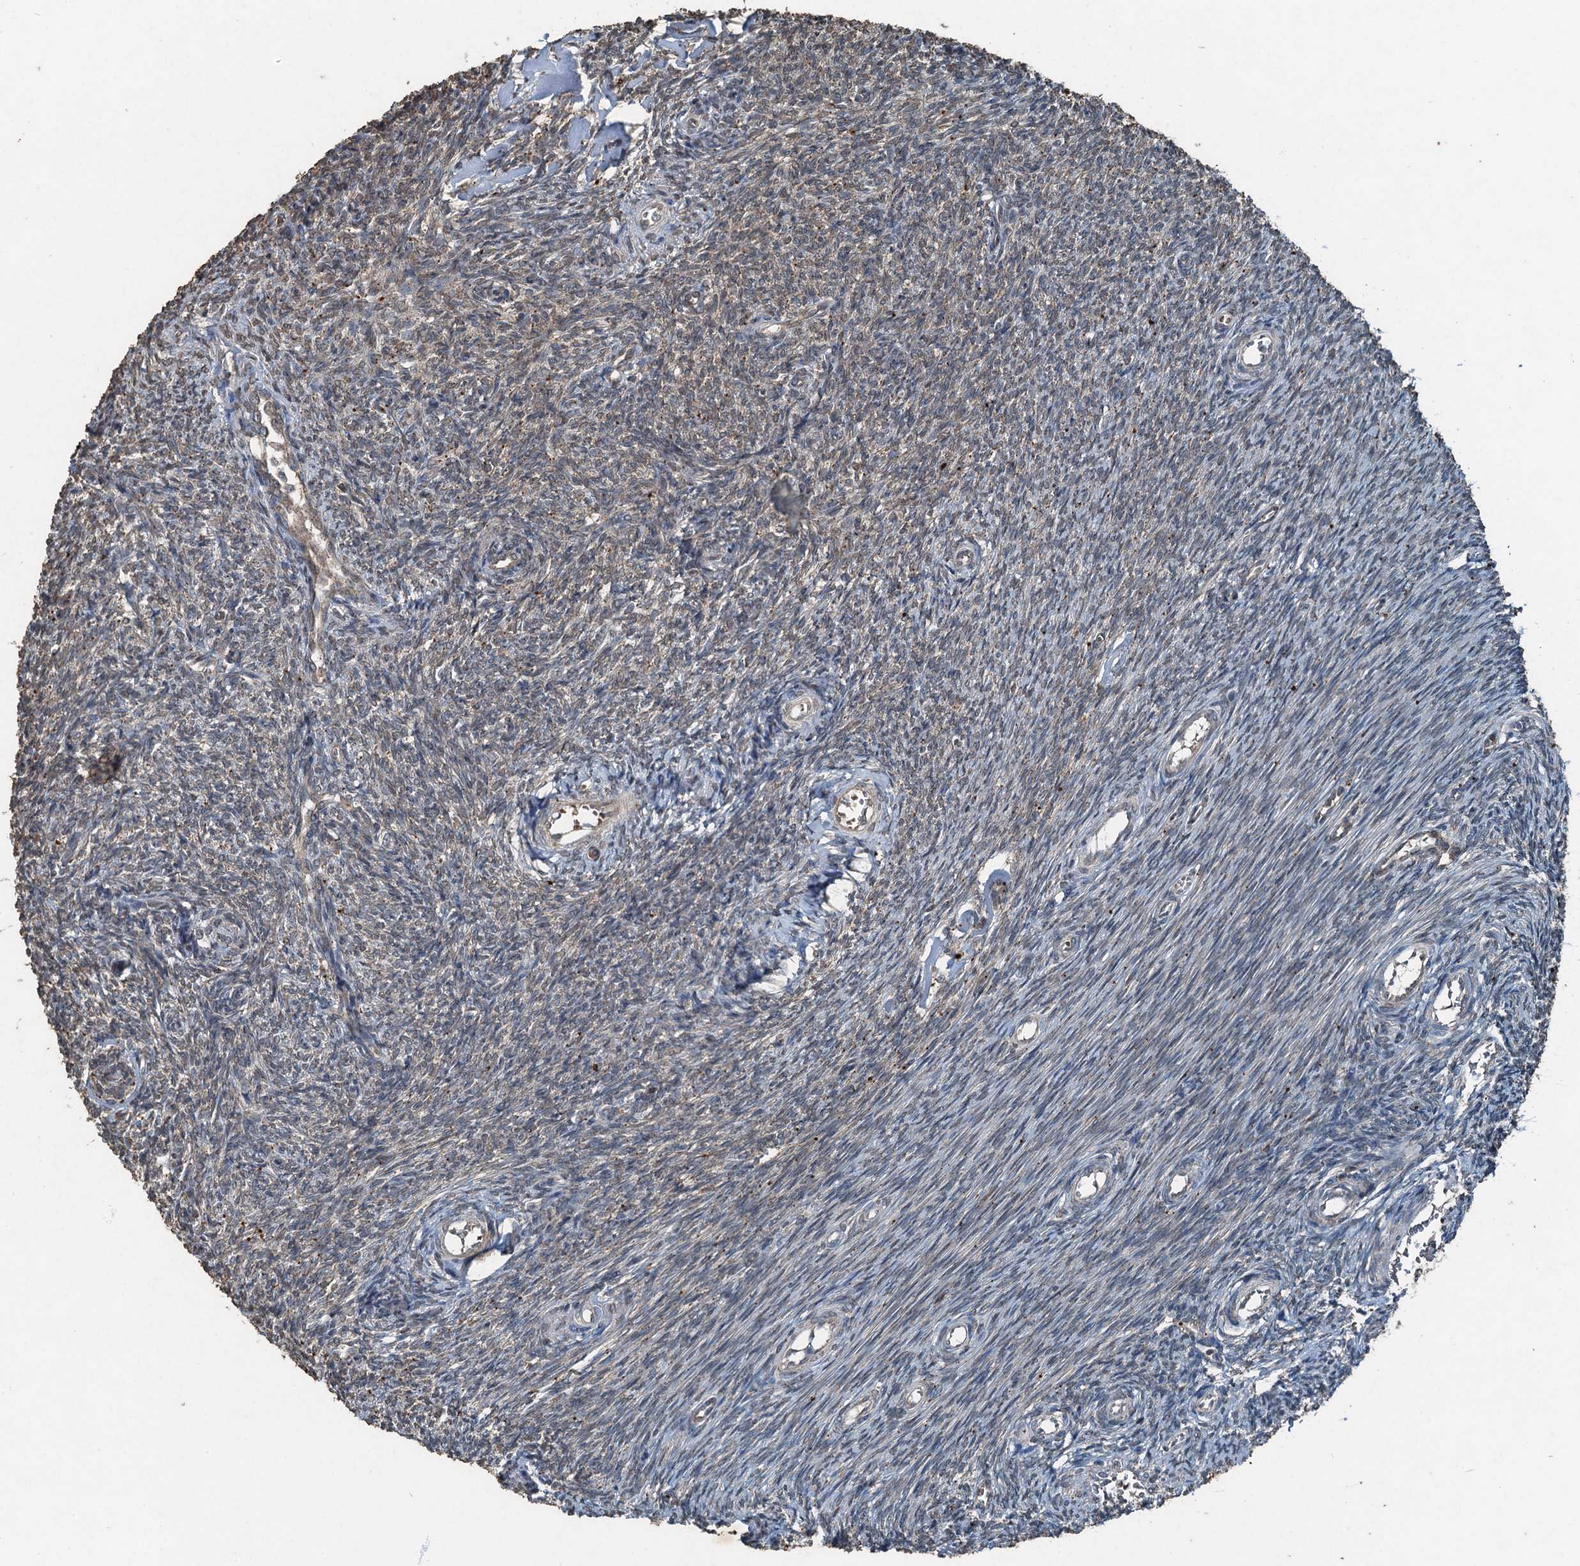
{"staining": {"intensity": "weak", "quantity": "<25%", "location": "cytoplasmic/membranous"}, "tissue": "ovary", "cell_type": "Ovarian stroma cells", "image_type": "normal", "snomed": [{"axis": "morphology", "description": "Normal tissue, NOS"}, {"axis": "topography", "description": "Ovary"}], "caption": "DAB immunohistochemical staining of normal ovary shows no significant expression in ovarian stroma cells. Brightfield microscopy of immunohistochemistry stained with DAB (3,3'-diaminobenzidine) (brown) and hematoxylin (blue), captured at high magnification.", "gene": "TCTN1", "patient": {"sex": "female", "age": 44}}